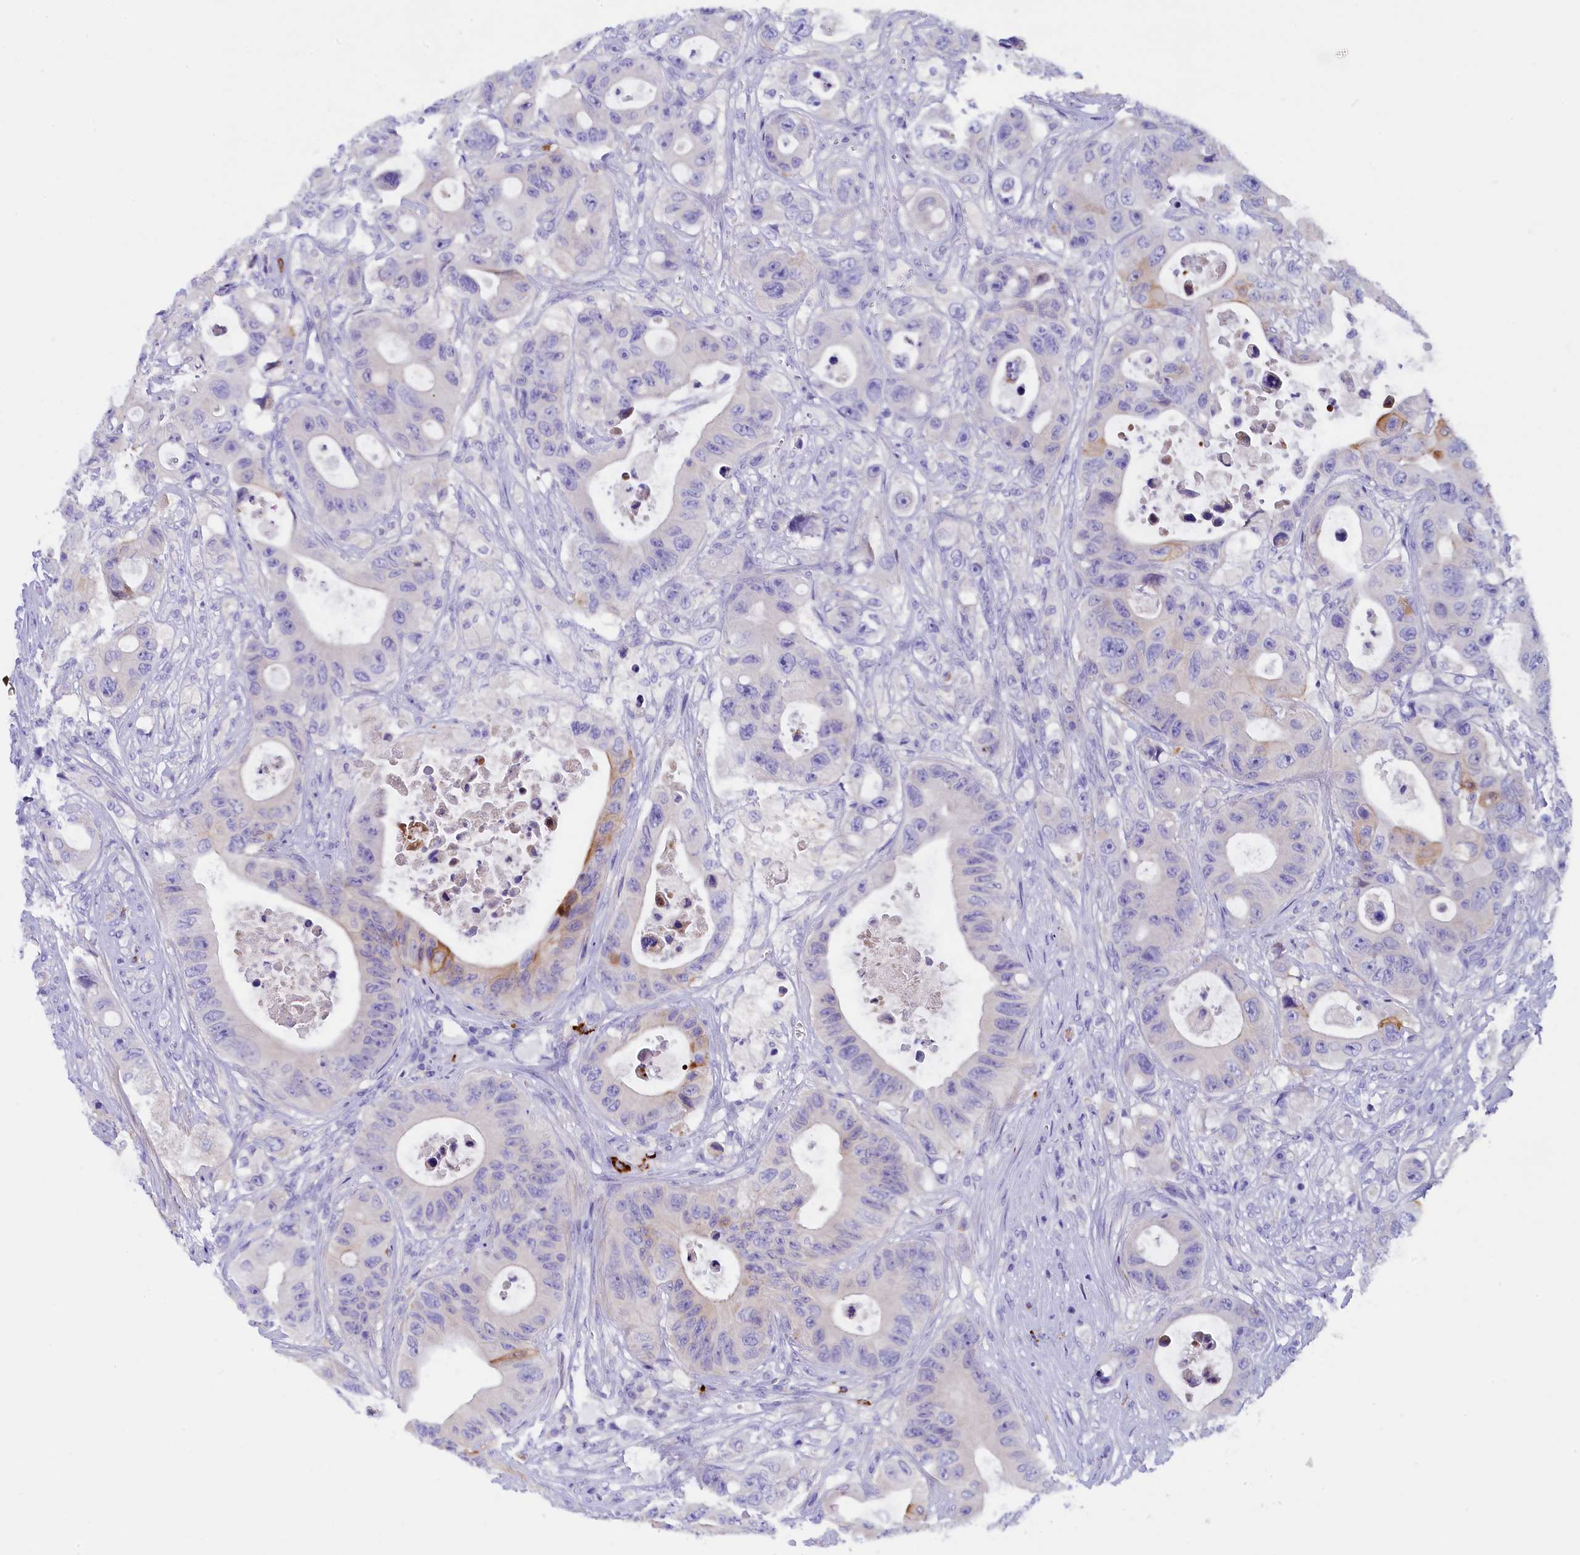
{"staining": {"intensity": "moderate", "quantity": "<25%", "location": "cytoplasmic/membranous"}, "tissue": "colorectal cancer", "cell_type": "Tumor cells", "image_type": "cancer", "snomed": [{"axis": "morphology", "description": "Adenocarcinoma, NOS"}, {"axis": "topography", "description": "Colon"}], "caption": "Moderate cytoplasmic/membranous protein staining is identified in approximately <25% of tumor cells in adenocarcinoma (colorectal). Ihc stains the protein in brown and the nuclei are stained blue.", "gene": "RTTN", "patient": {"sex": "female", "age": 46}}